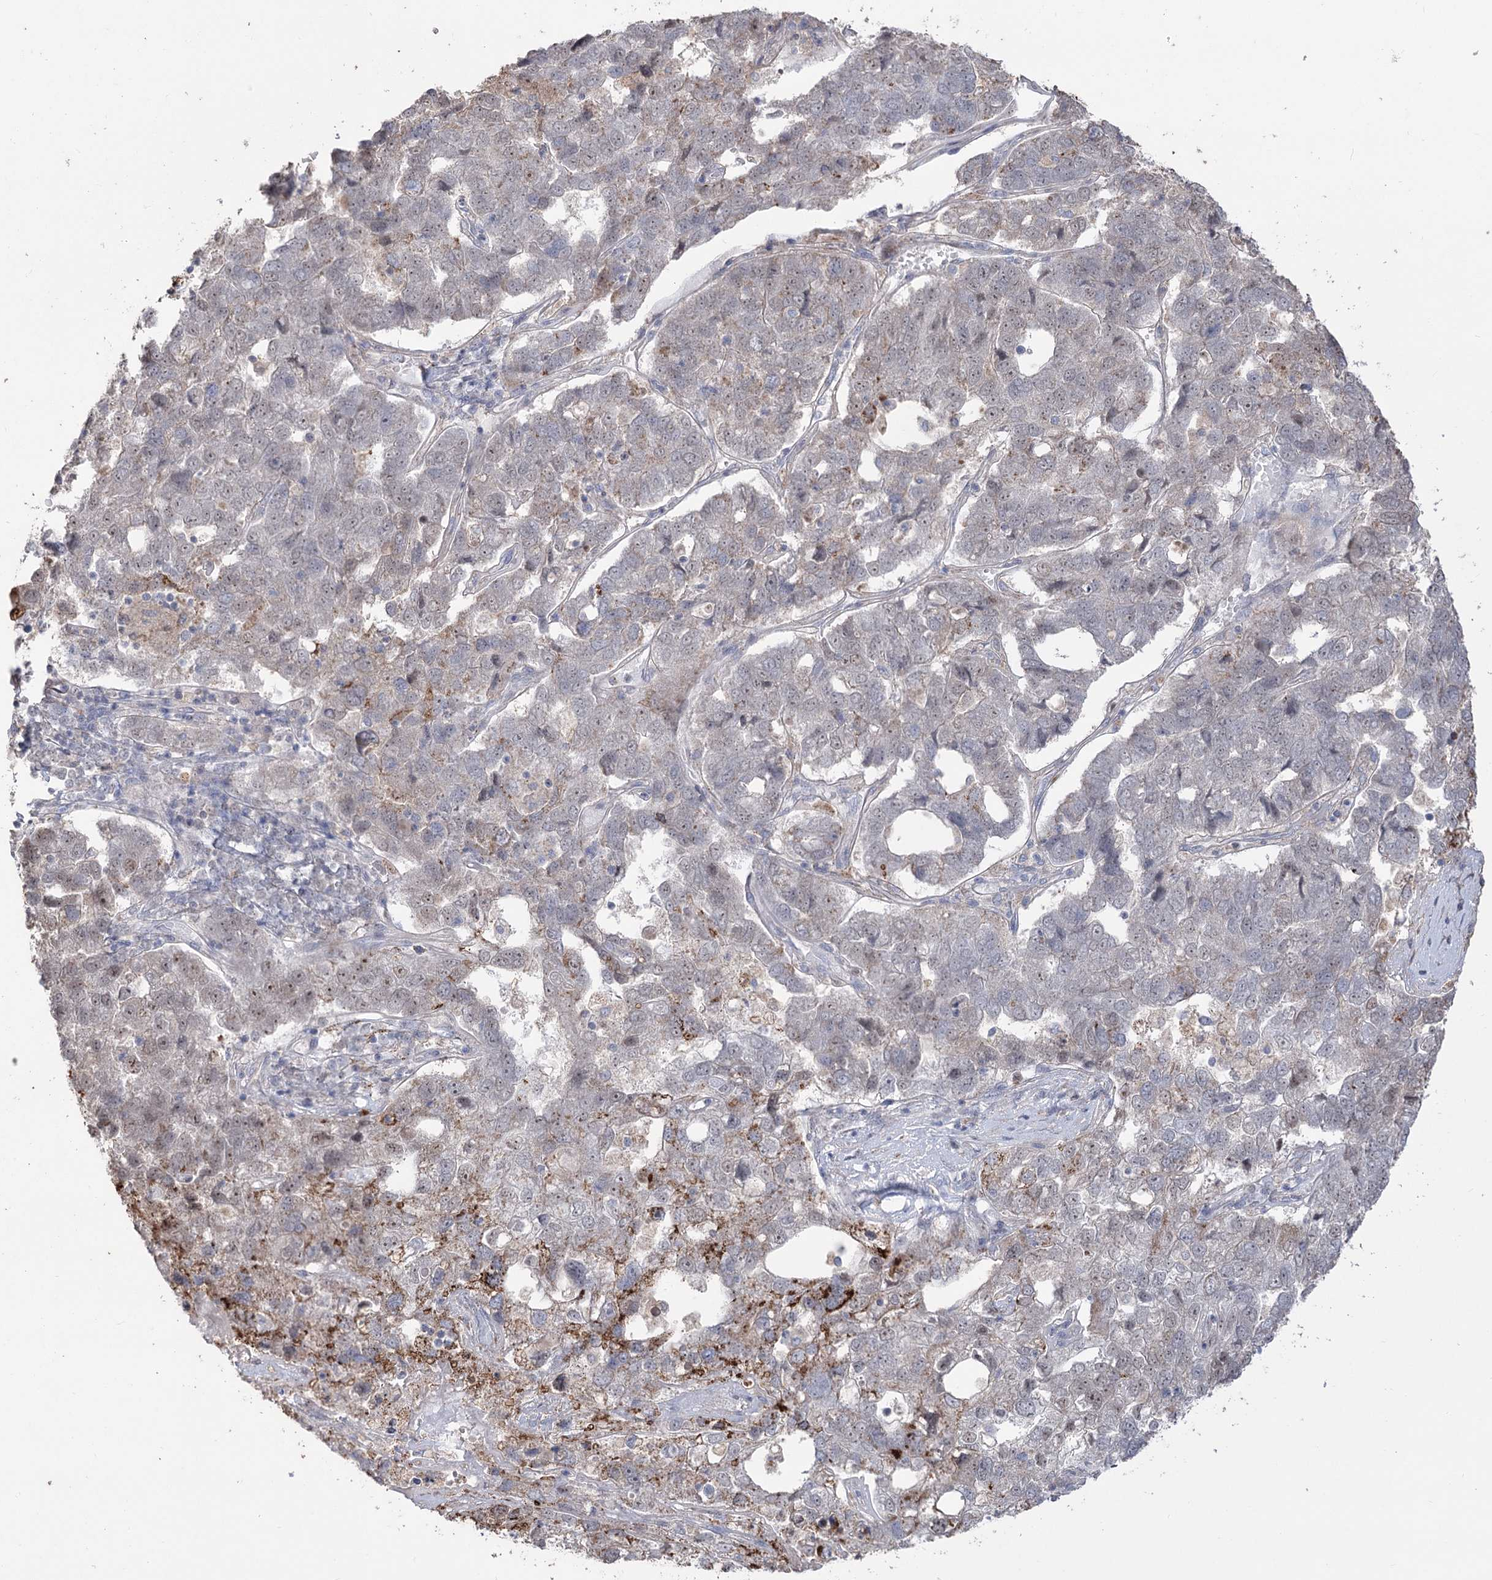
{"staining": {"intensity": "weak", "quantity": "<25%", "location": "nuclear"}, "tissue": "pancreatic cancer", "cell_type": "Tumor cells", "image_type": "cancer", "snomed": [{"axis": "morphology", "description": "Adenocarcinoma, NOS"}, {"axis": "topography", "description": "Pancreas"}], "caption": "High power microscopy image of an IHC photomicrograph of pancreatic cancer, revealing no significant staining in tumor cells.", "gene": "ZSCAN23", "patient": {"sex": "female", "age": 61}}